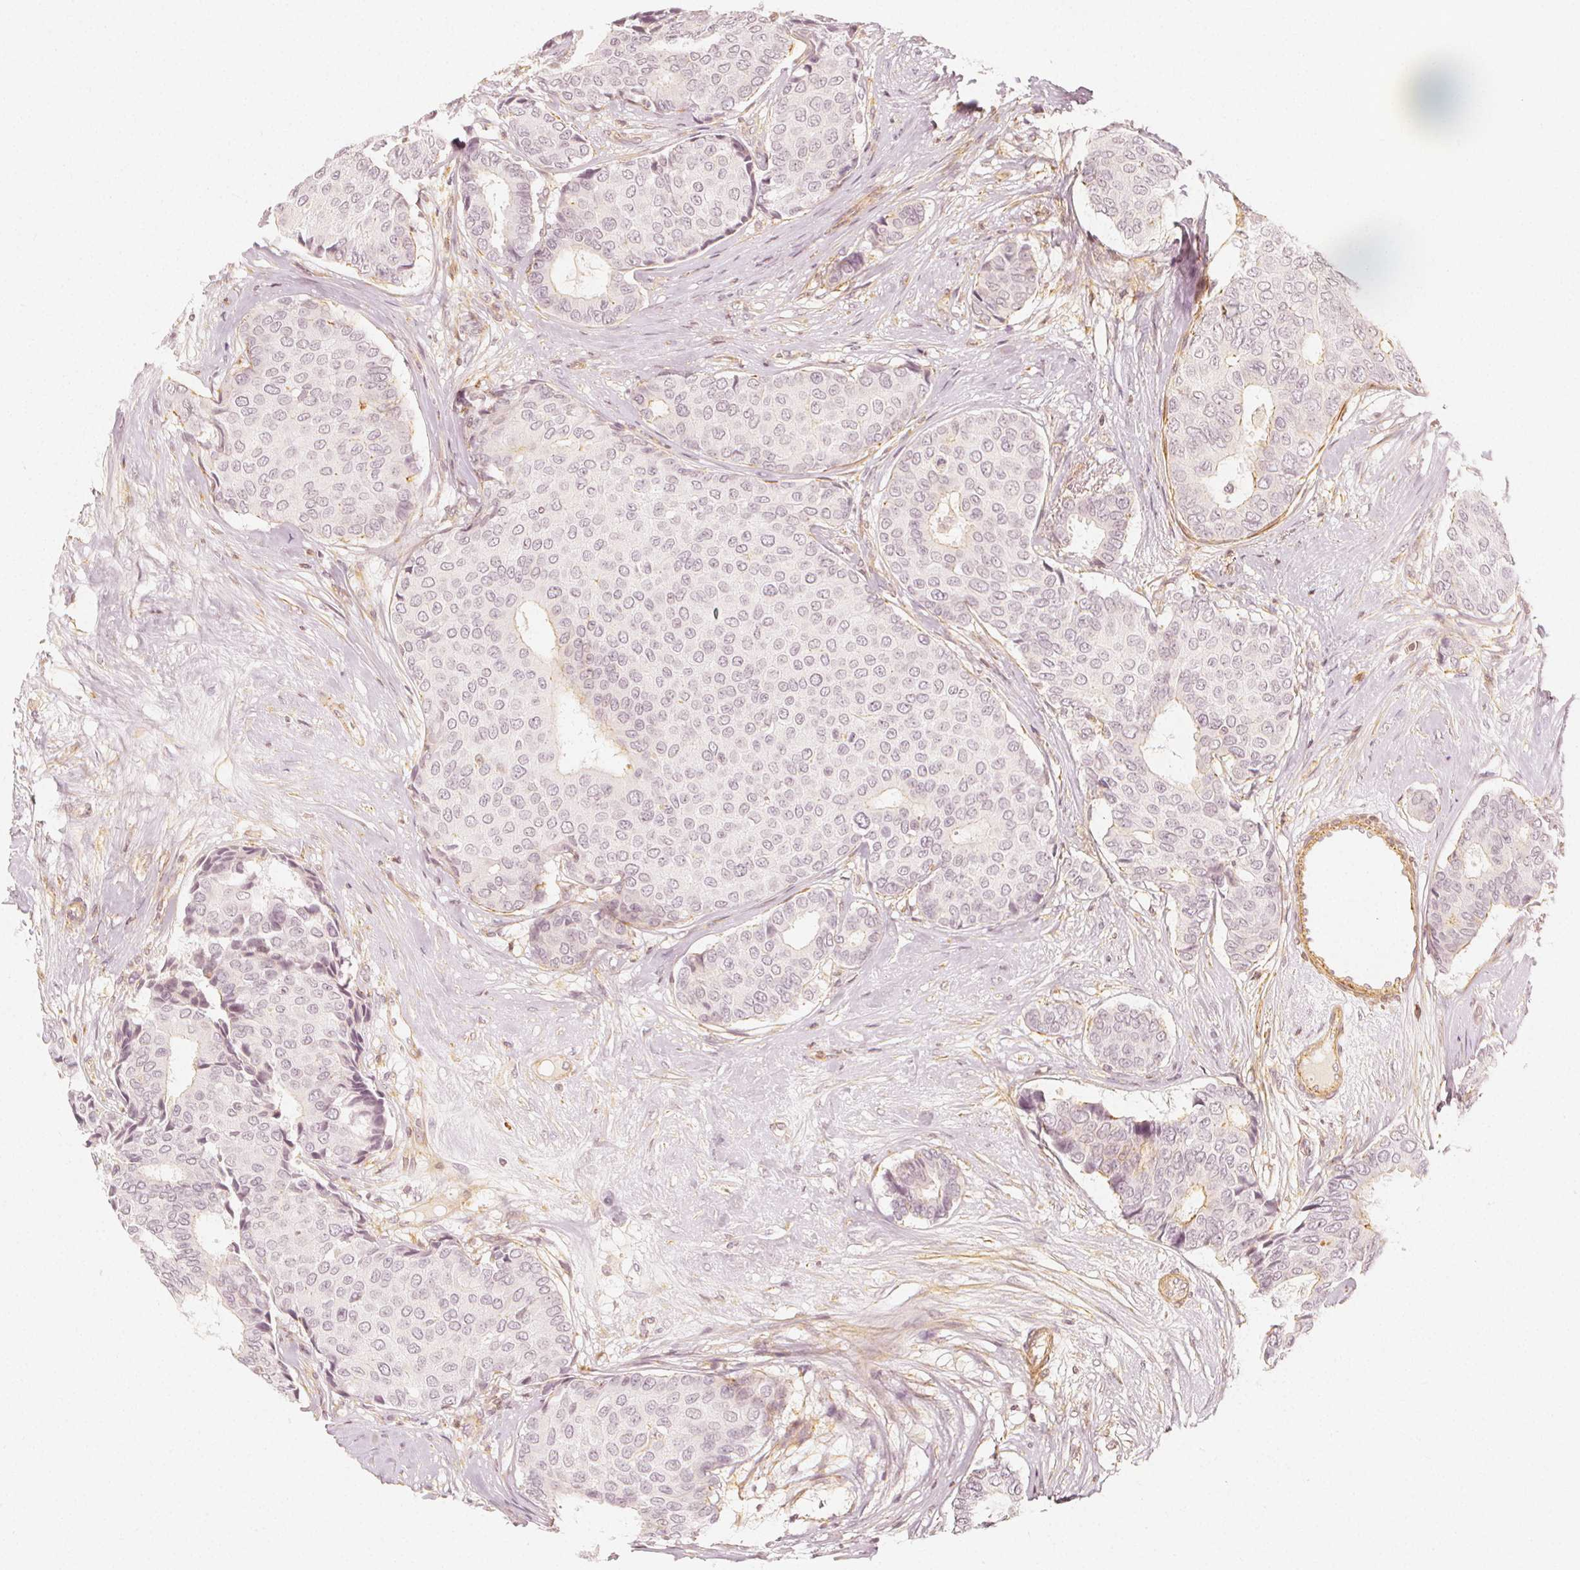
{"staining": {"intensity": "negative", "quantity": "none", "location": "none"}, "tissue": "breast cancer", "cell_type": "Tumor cells", "image_type": "cancer", "snomed": [{"axis": "morphology", "description": "Duct carcinoma"}, {"axis": "topography", "description": "Breast"}], "caption": "A high-resolution image shows immunohistochemistry staining of breast cancer (intraductal carcinoma), which exhibits no significant expression in tumor cells.", "gene": "ARHGAP26", "patient": {"sex": "female", "age": 75}}